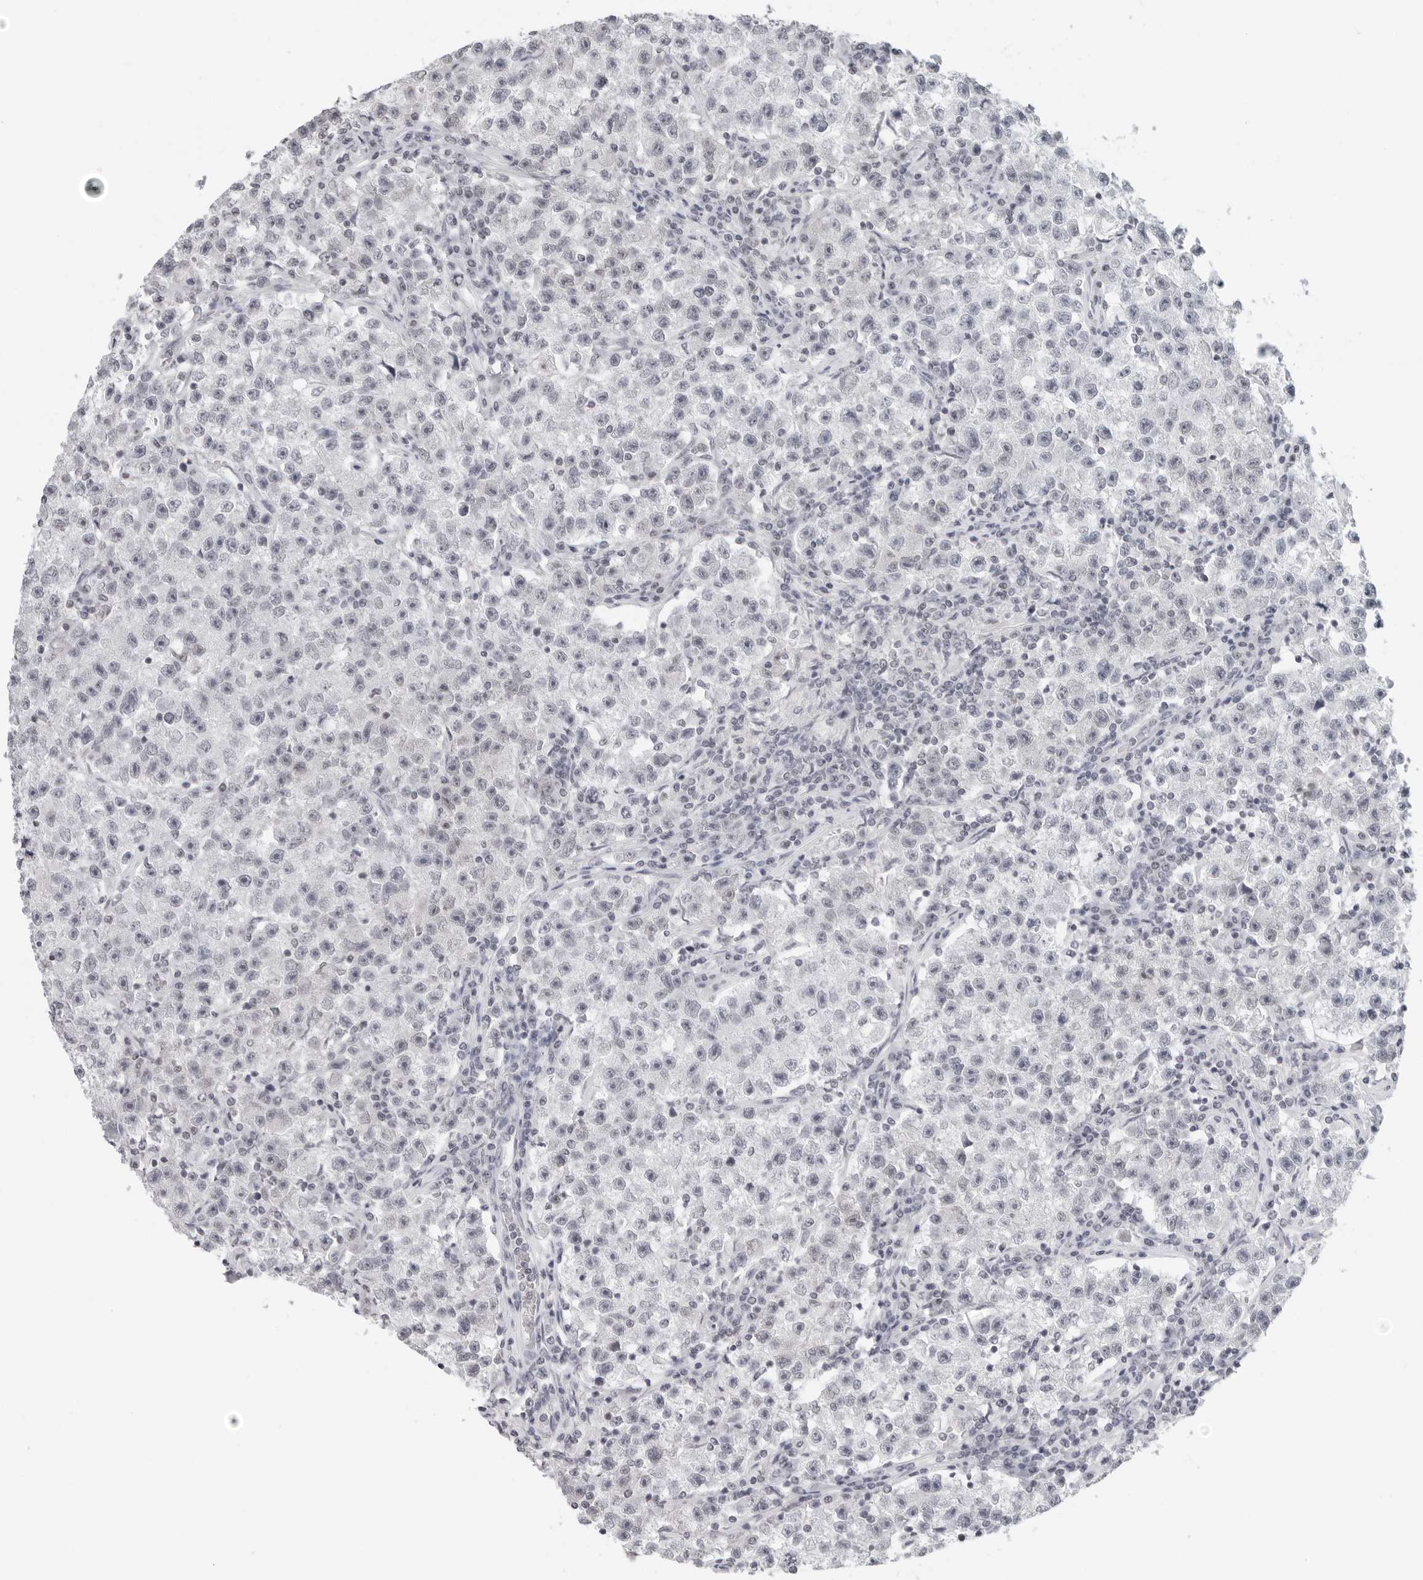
{"staining": {"intensity": "negative", "quantity": "none", "location": "none"}, "tissue": "testis cancer", "cell_type": "Tumor cells", "image_type": "cancer", "snomed": [{"axis": "morphology", "description": "Seminoma, NOS"}, {"axis": "topography", "description": "Testis"}], "caption": "DAB (3,3'-diaminobenzidine) immunohistochemical staining of testis cancer shows no significant staining in tumor cells.", "gene": "FLG2", "patient": {"sex": "male", "age": 22}}